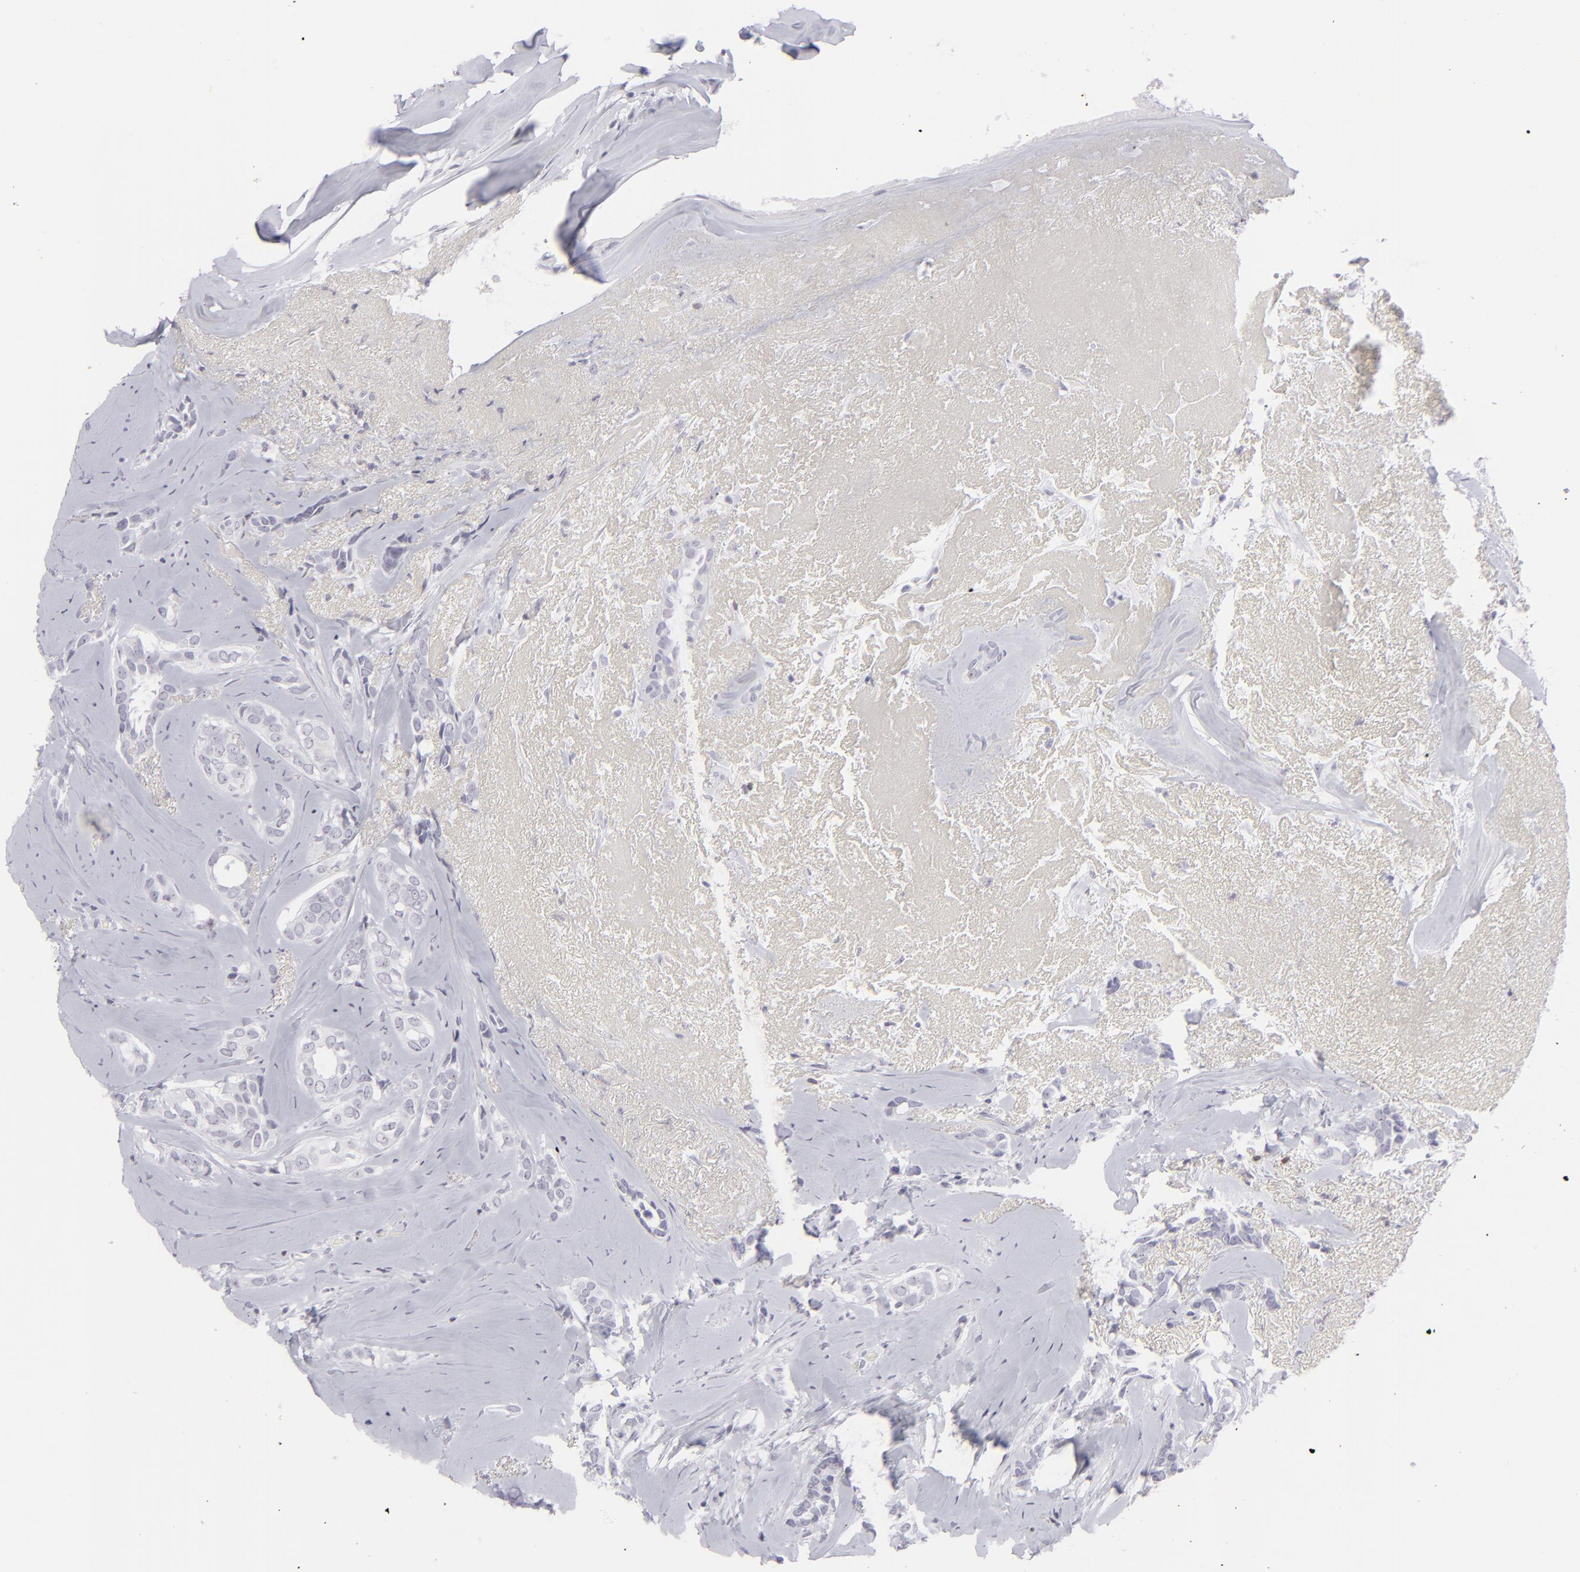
{"staining": {"intensity": "negative", "quantity": "none", "location": "none"}, "tissue": "breast cancer", "cell_type": "Tumor cells", "image_type": "cancer", "snomed": [{"axis": "morphology", "description": "Duct carcinoma"}, {"axis": "topography", "description": "Breast"}], "caption": "Photomicrograph shows no protein positivity in tumor cells of breast cancer (infiltrating ductal carcinoma) tissue. (Immunohistochemistry (ihc), brightfield microscopy, high magnification).", "gene": "CD7", "patient": {"sex": "female", "age": 54}}